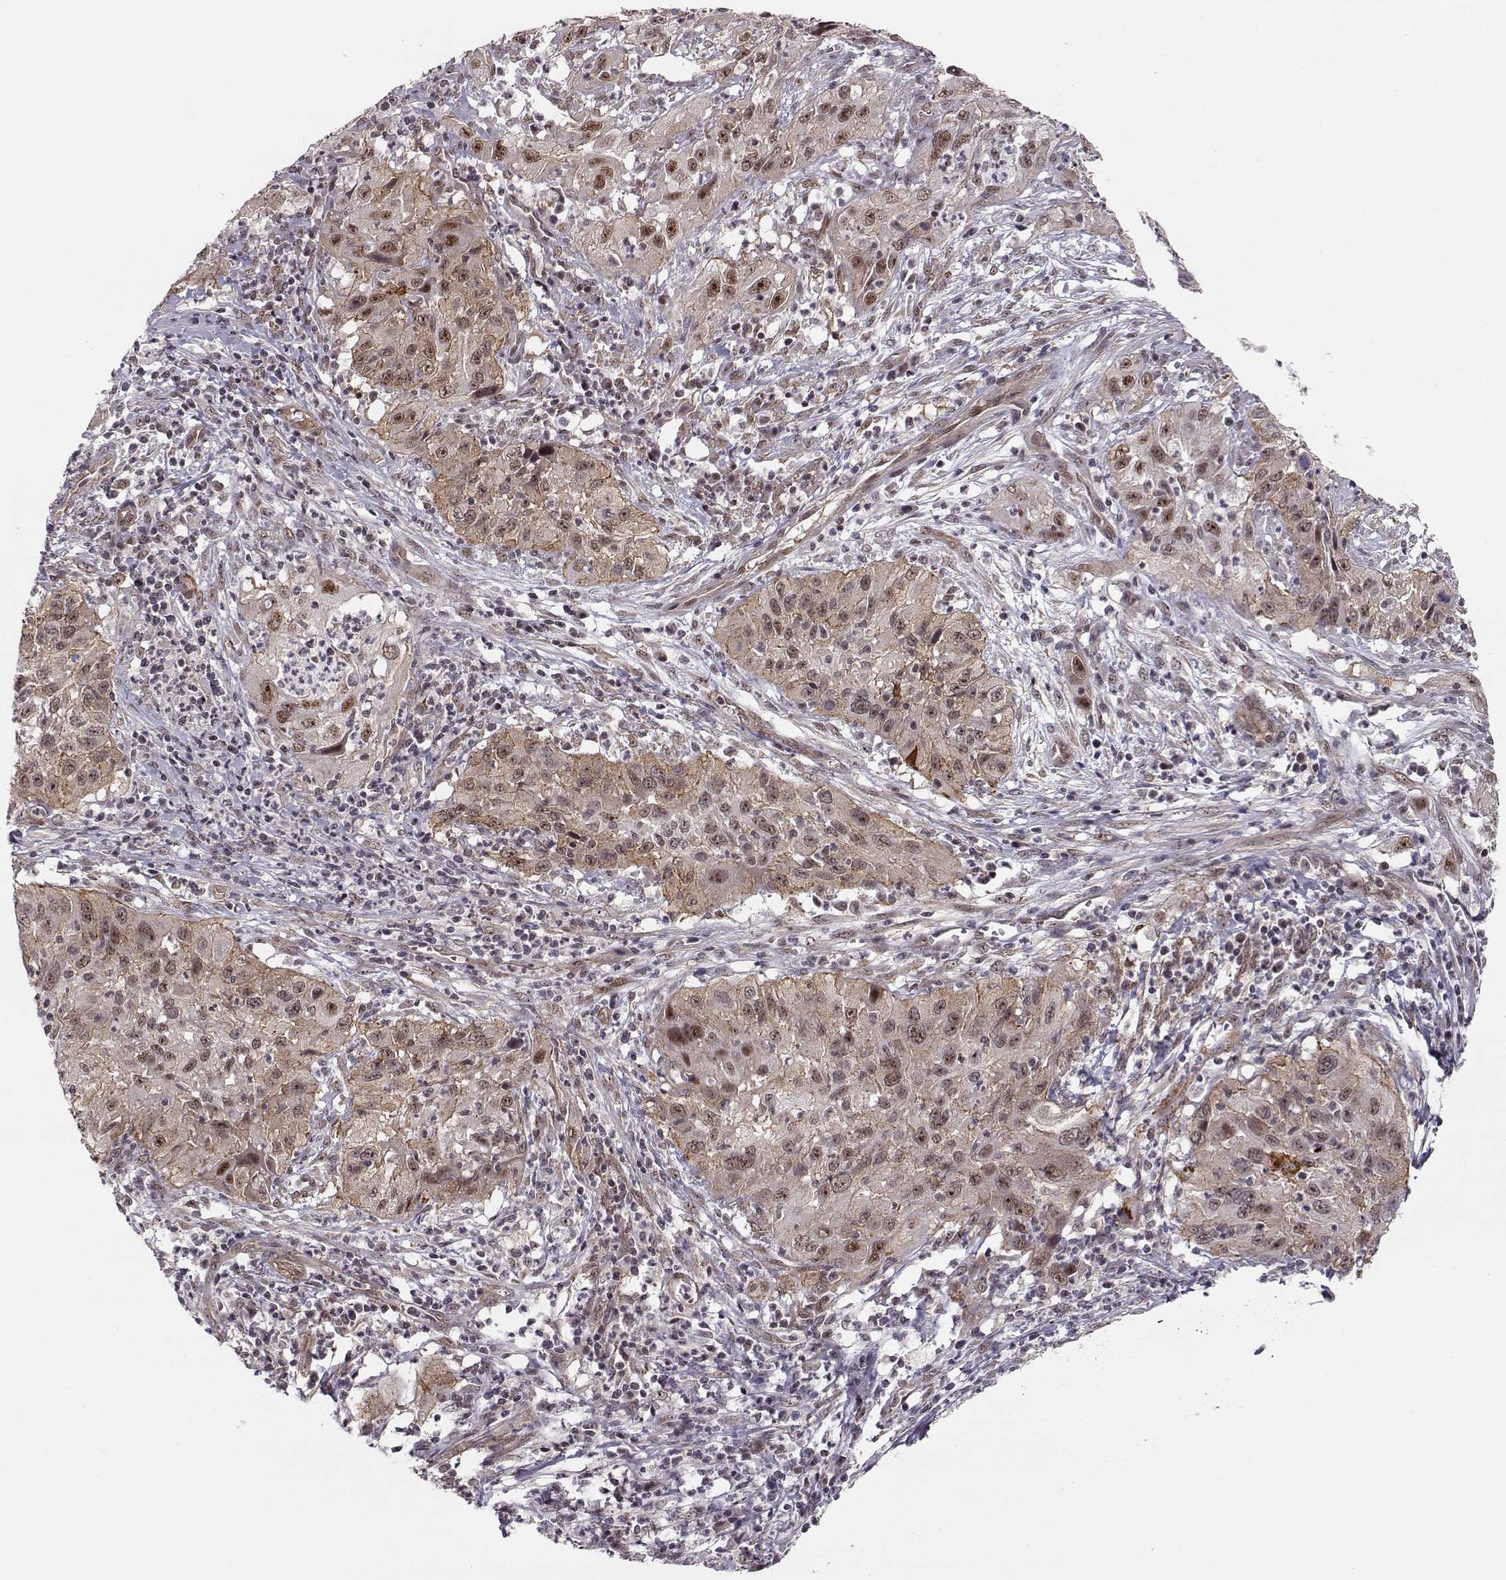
{"staining": {"intensity": "strong", "quantity": "25%-75%", "location": "cytoplasmic/membranous,nuclear"}, "tissue": "cervical cancer", "cell_type": "Tumor cells", "image_type": "cancer", "snomed": [{"axis": "morphology", "description": "Squamous cell carcinoma, NOS"}, {"axis": "topography", "description": "Cervix"}], "caption": "Strong cytoplasmic/membranous and nuclear staining is present in approximately 25%-75% of tumor cells in squamous cell carcinoma (cervical).", "gene": "CIR1", "patient": {"sex": "female", "age": 32}}